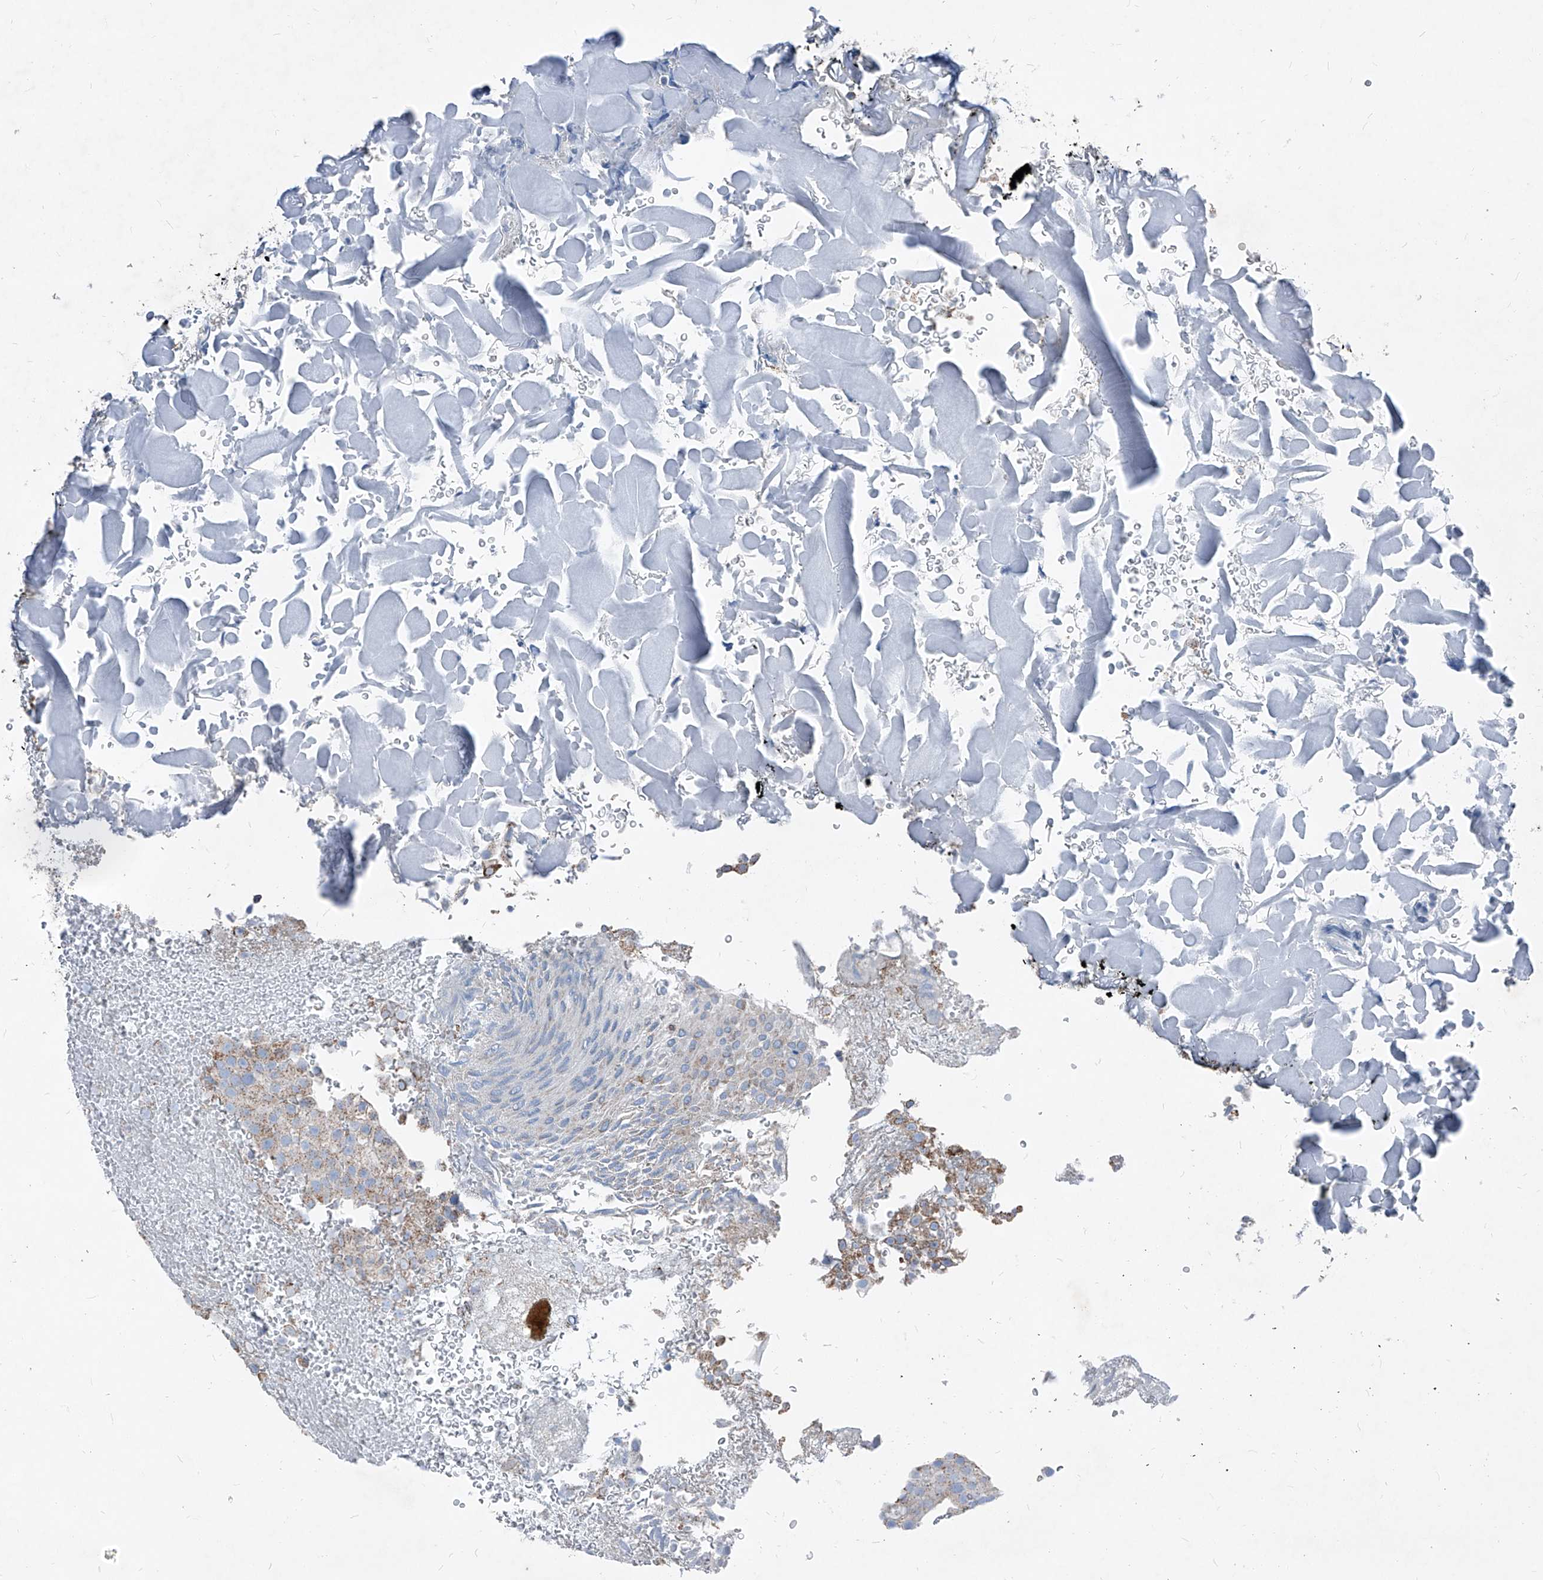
{"staining": {"intensity": "weak", "quantity": "<25%", "location": "cytoplasmic/membranous"}, "tissue": "urothelial cancer", "cell_type": "Tumor cells", "image_type": "cancer", "snomed": [{"axis": "morphology", "description": "Urothelial carcinoma, Low grade"}, {"axis": "topography", "description": "Urinary bladder"}], "caption": "The micrograph displays no significant expression in tumor cells of urothelial cancer.", "gene": "AGPS", "patient": {"sex": "male", "age": 78}}